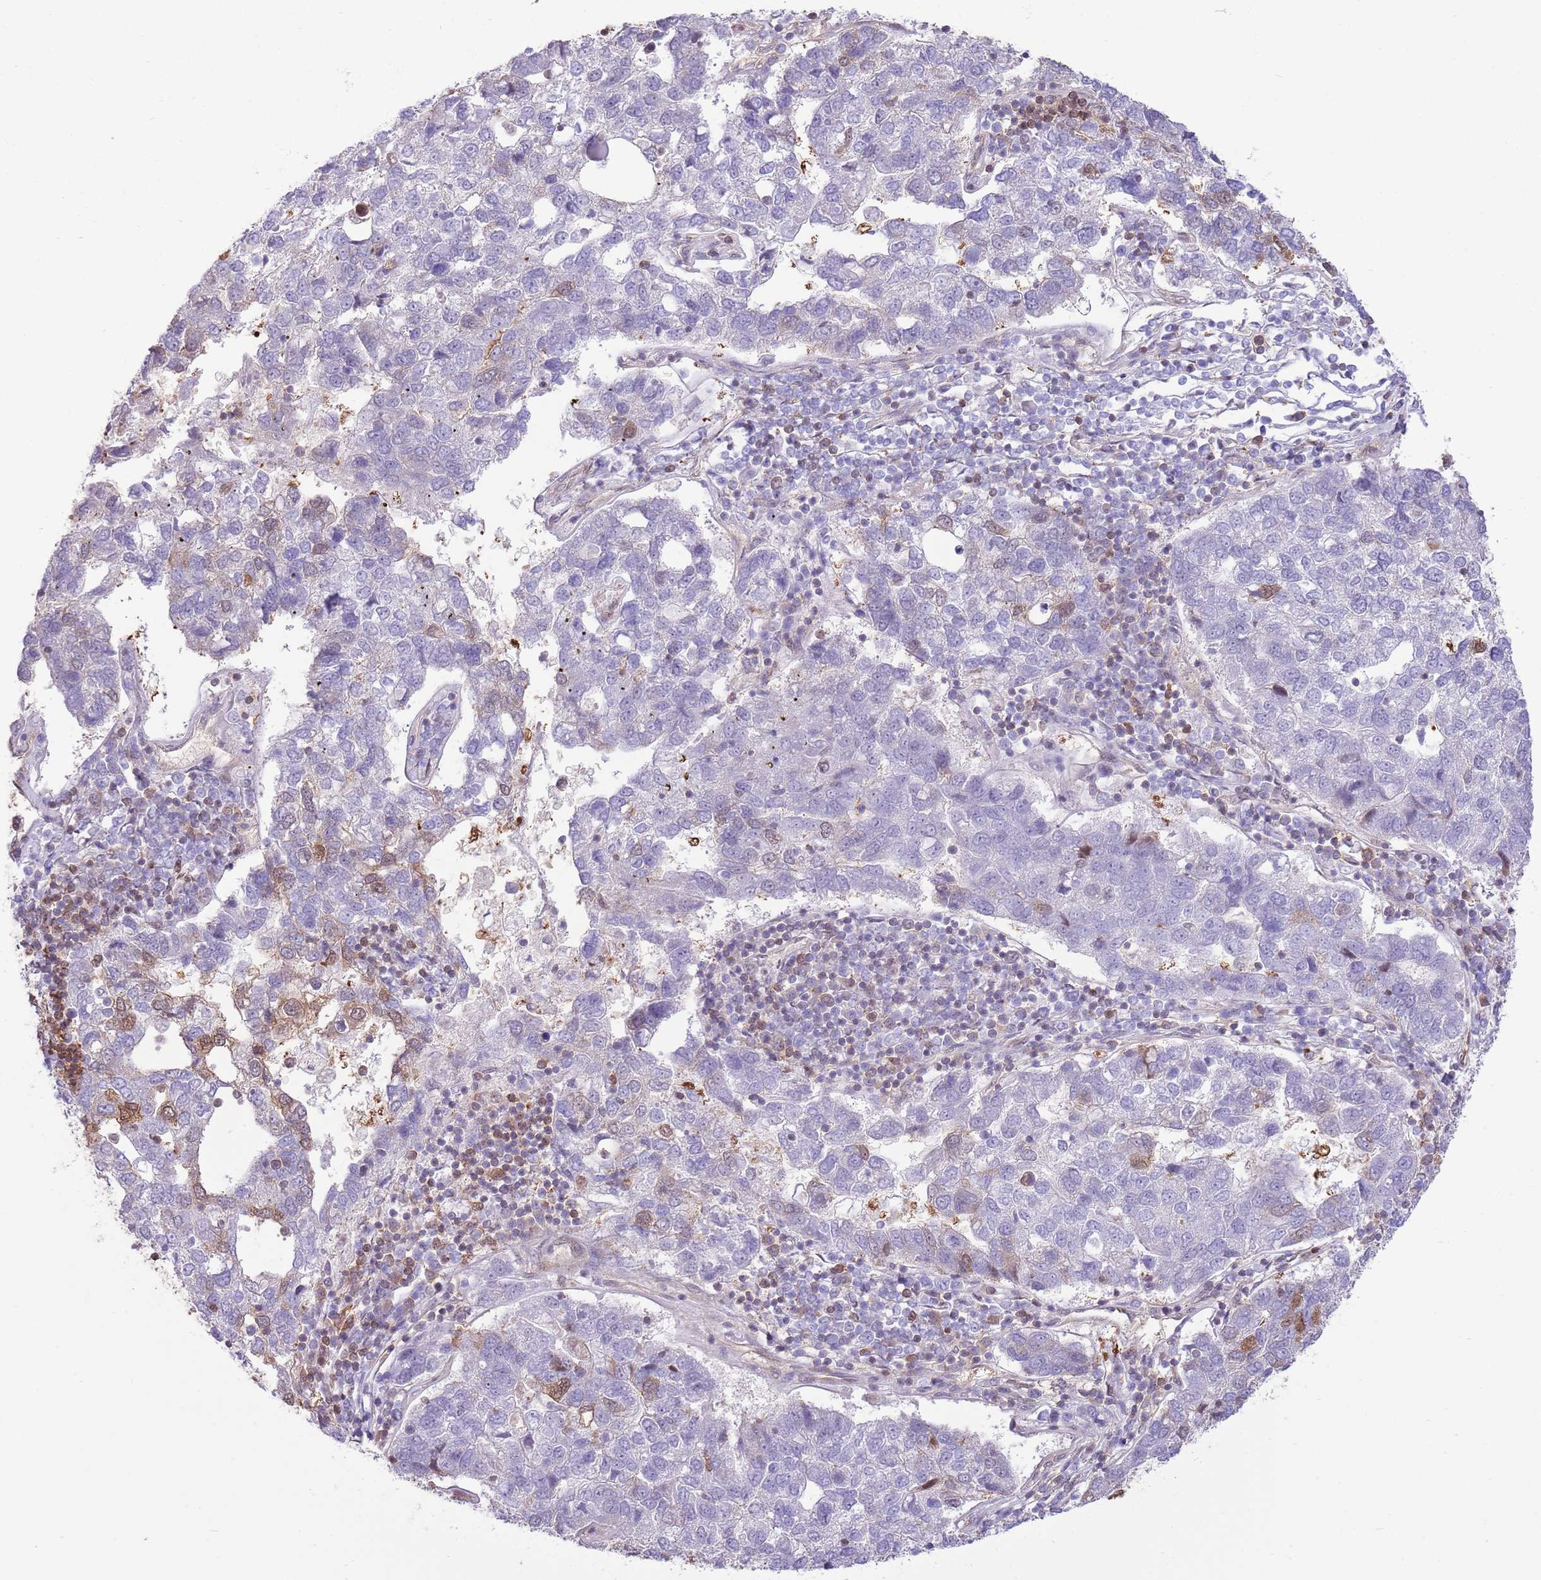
{"staining": {"intensity": "moderate", "quantity": "<25%", "location": "cytoplasmic/membranous,nuclear"}, "tissue": "pancreatic cancer", "cell_type": "Tumor cells", "image_type": "cancer", "snomed": [{"axis": "morphology", "description": "Adenocarcinoma, NOS"}, {"axis": "topography", "description": "Pancreas"}], "caption": "The immunohistochemical stain labels moderate cytoplasmic/membranous and nuclear staining in tumor cells of pancreatic cancer tissue. The staining is performed using DAB brown chromogen to label protein expression. The nuclei are counter-stained blue using hematoxylin.", "gene": "NSFL1C", "patient": {"sex": "female", "age": 61}}